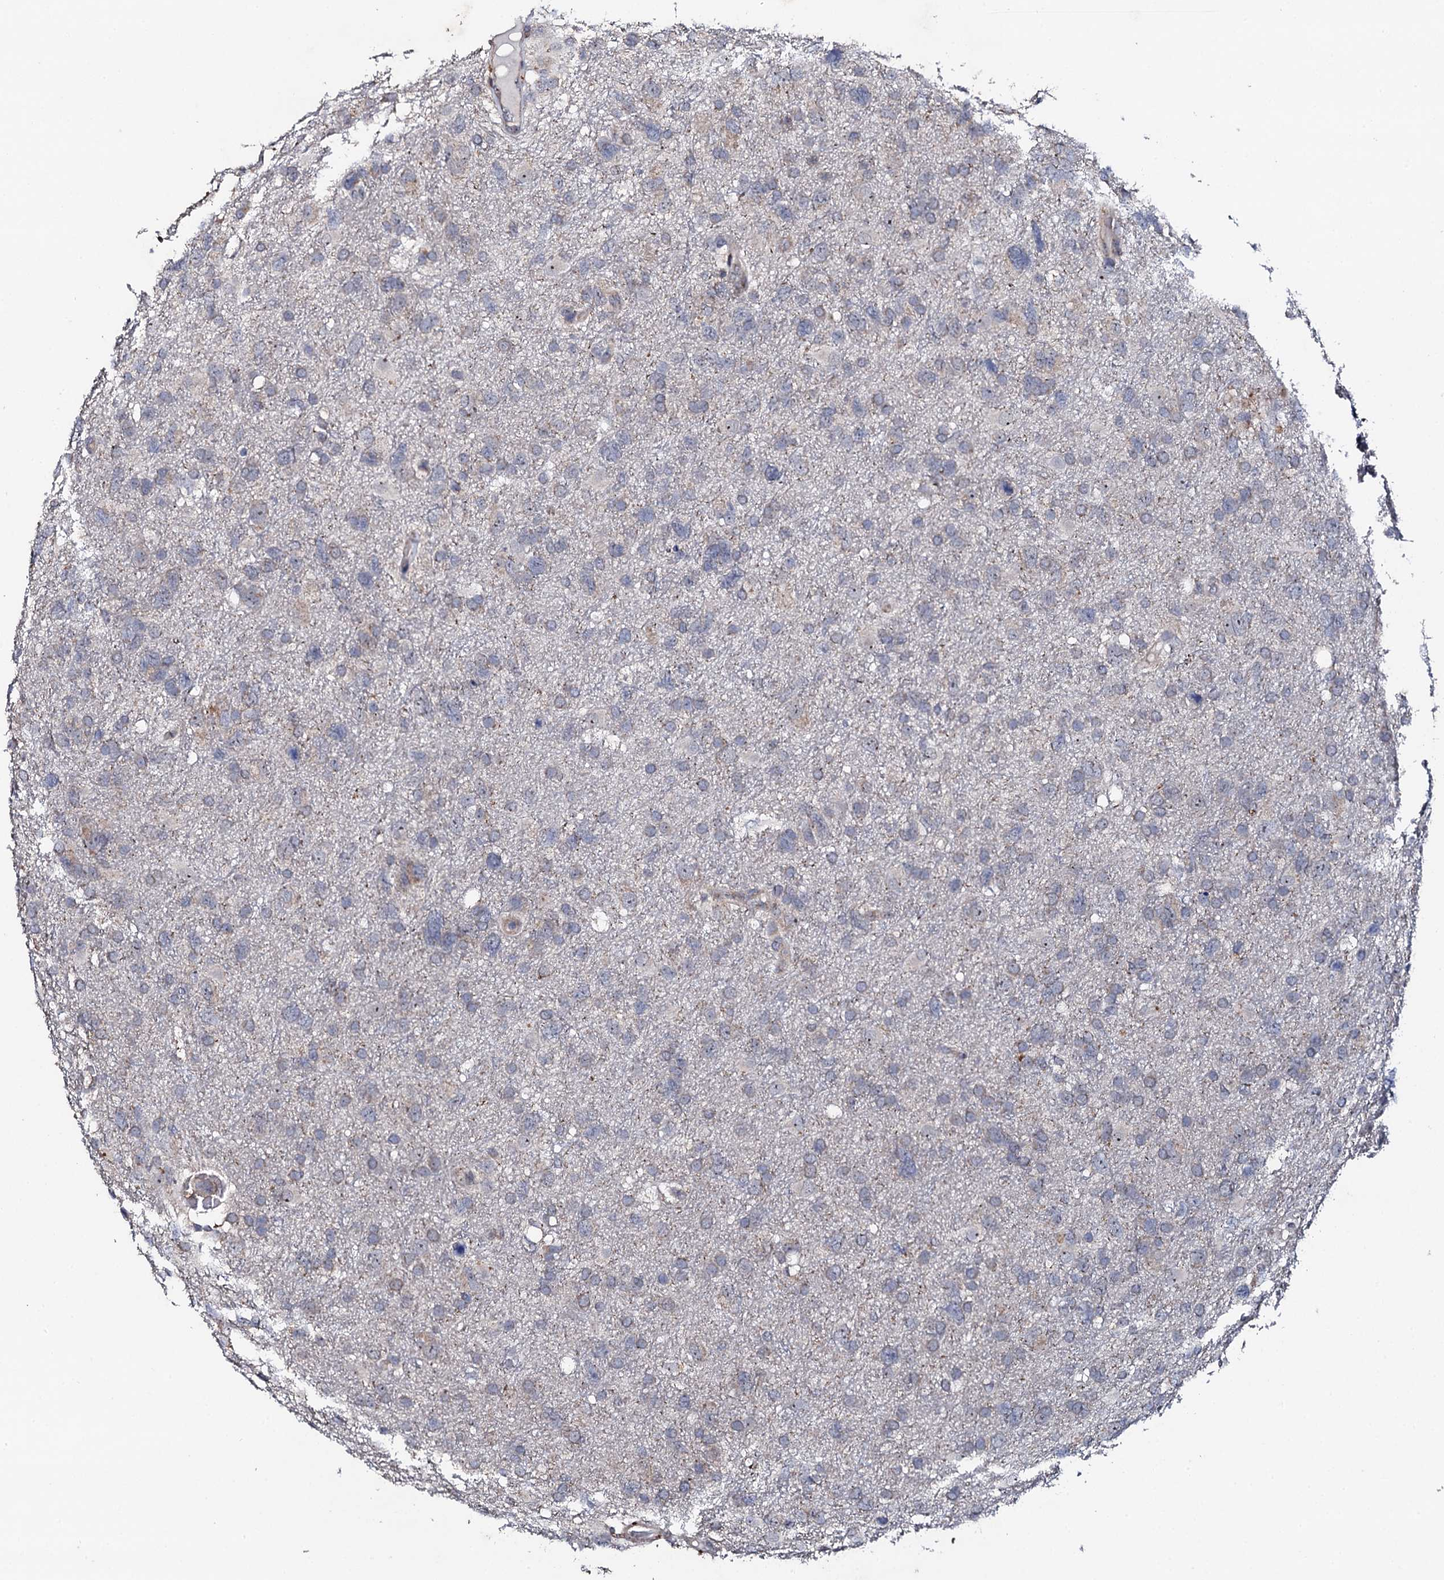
{"staining": {"intensity": "negative", "quantity": "none", "location": "none"}, "tissue": "glioma", "cell_type": "Tumor cells", "image_type": "cancer", "snomed": [{"axis": "morphology", "description": "Glioma, malignant, High grade"}, {"axis": "topography", "description": "Brain"}], "caption": "DAB (3,3'-diaminobenzidine) immunohistochemical staining of human malignant glioma (high-grade) reveals no significant positivity in tumor cells.", "gene": "GTPBP4", "patient": {"sex": "male", "age": 61}}